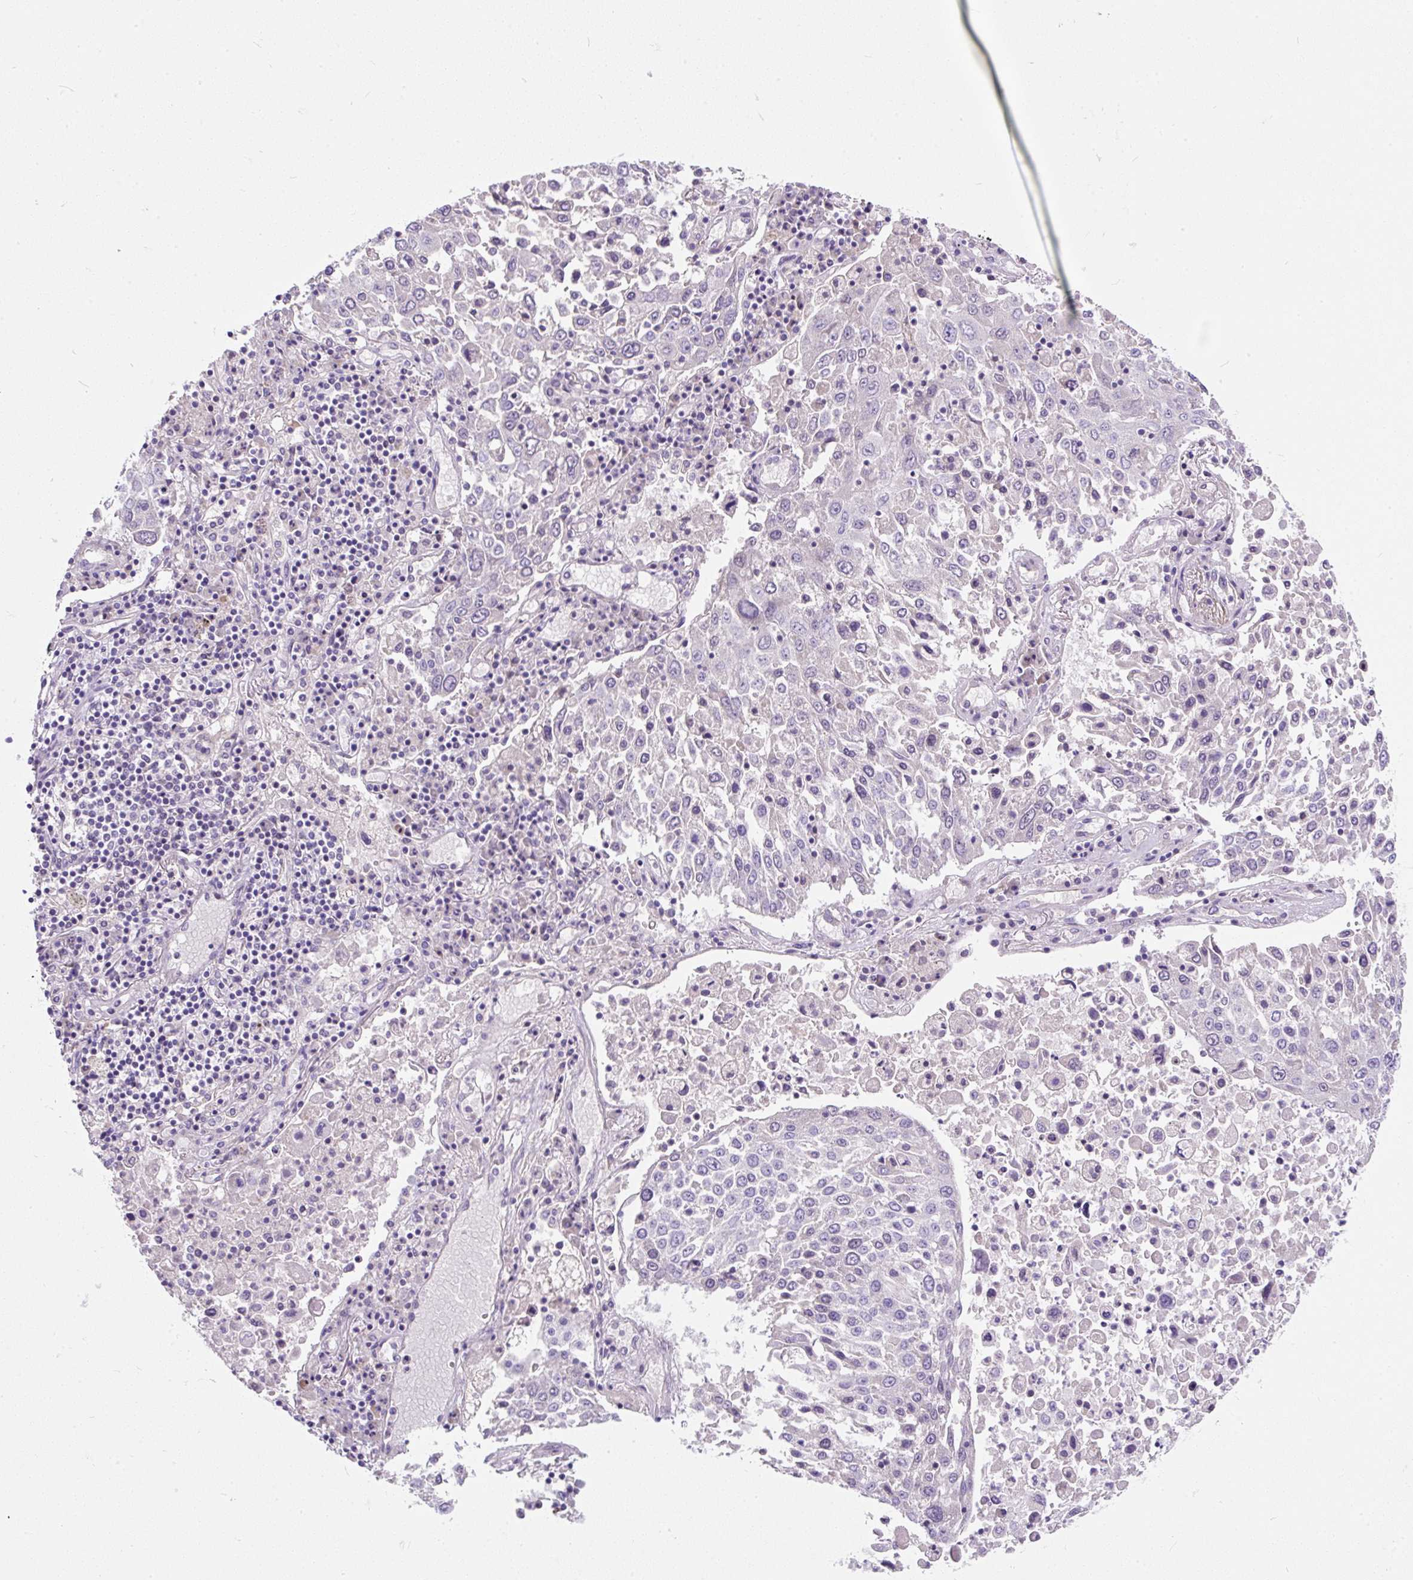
{"staining": {"intensity": "negative", "quantity": "none", "location": "none"}, "tissue": "lung cancer", "cell_type": "Tumor cells", "image_type": "cancer", "snomed": [{"axis": "morphology", "description": "Squamous cell carcinoma, NOS"}, {"axis": "topography", "description": "Lung"}], "caption": "The micrograph demonstrates no significant staining in tumor cells of lung cancer.", "gene": "SUSD5", "patient": {"sex": "male", "age": 65}}